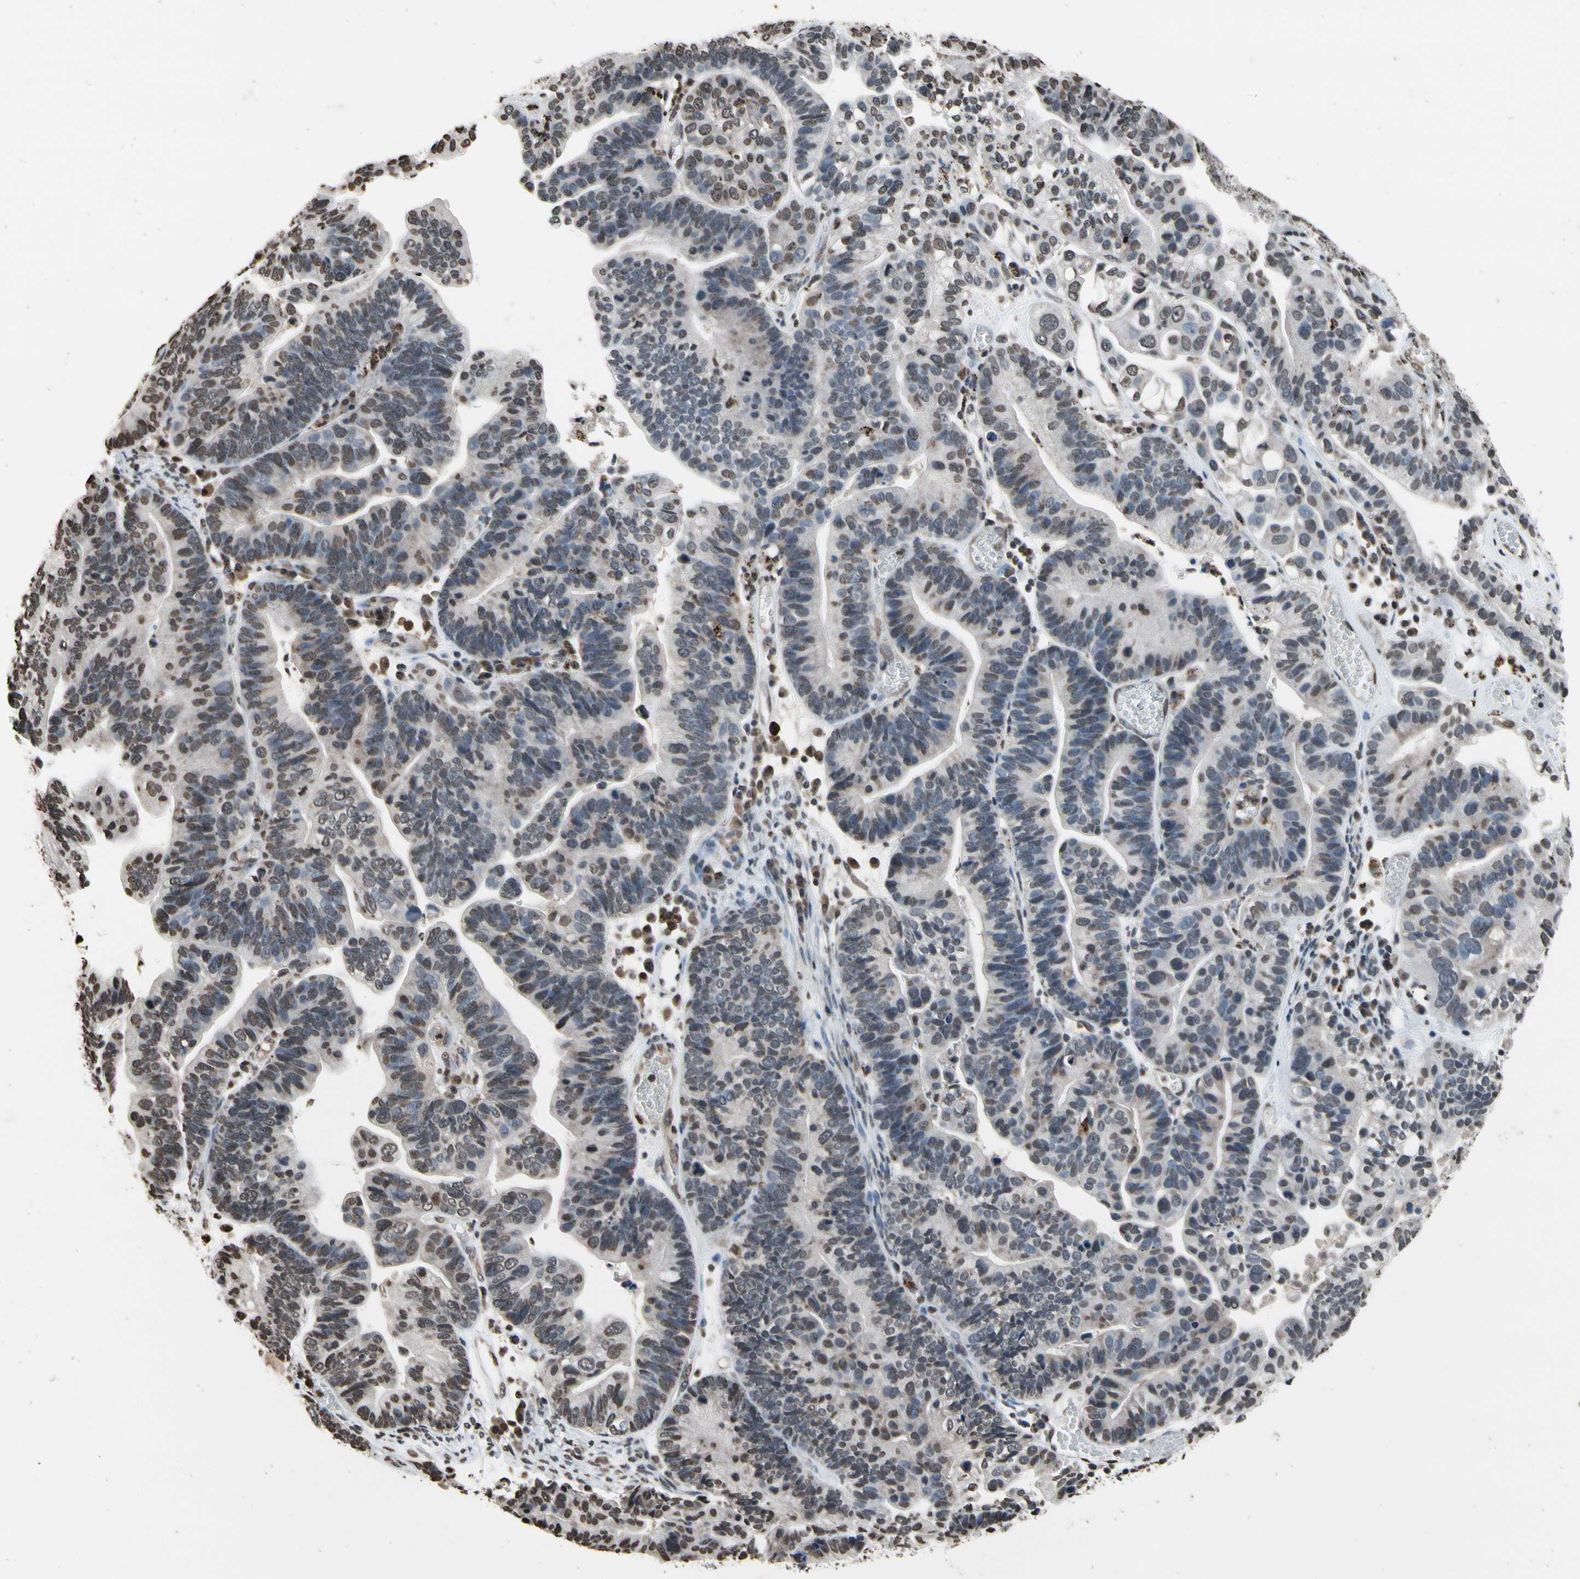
{"staining": {"intensity": "weak", "quantity": "25%-75%", "location": "nuclear"}, "tissue": "ovarian cancer", "cell_type": "Tumor cells", "image_type": "cancer", "snomed": [{"axis": "morphology", "description": "Cystadenocarcinoma, serous, NOS"}, {"axis": "topography", "description": "Ovary"}], "caption": "A photomicrograph of serous cystadenocarcinoma (ovarian) stained for a protein reveals weak nuclear brown staining in tumor cells.", "gene": "HIPK2", "patient": {"sex": "female", "age": 56}}